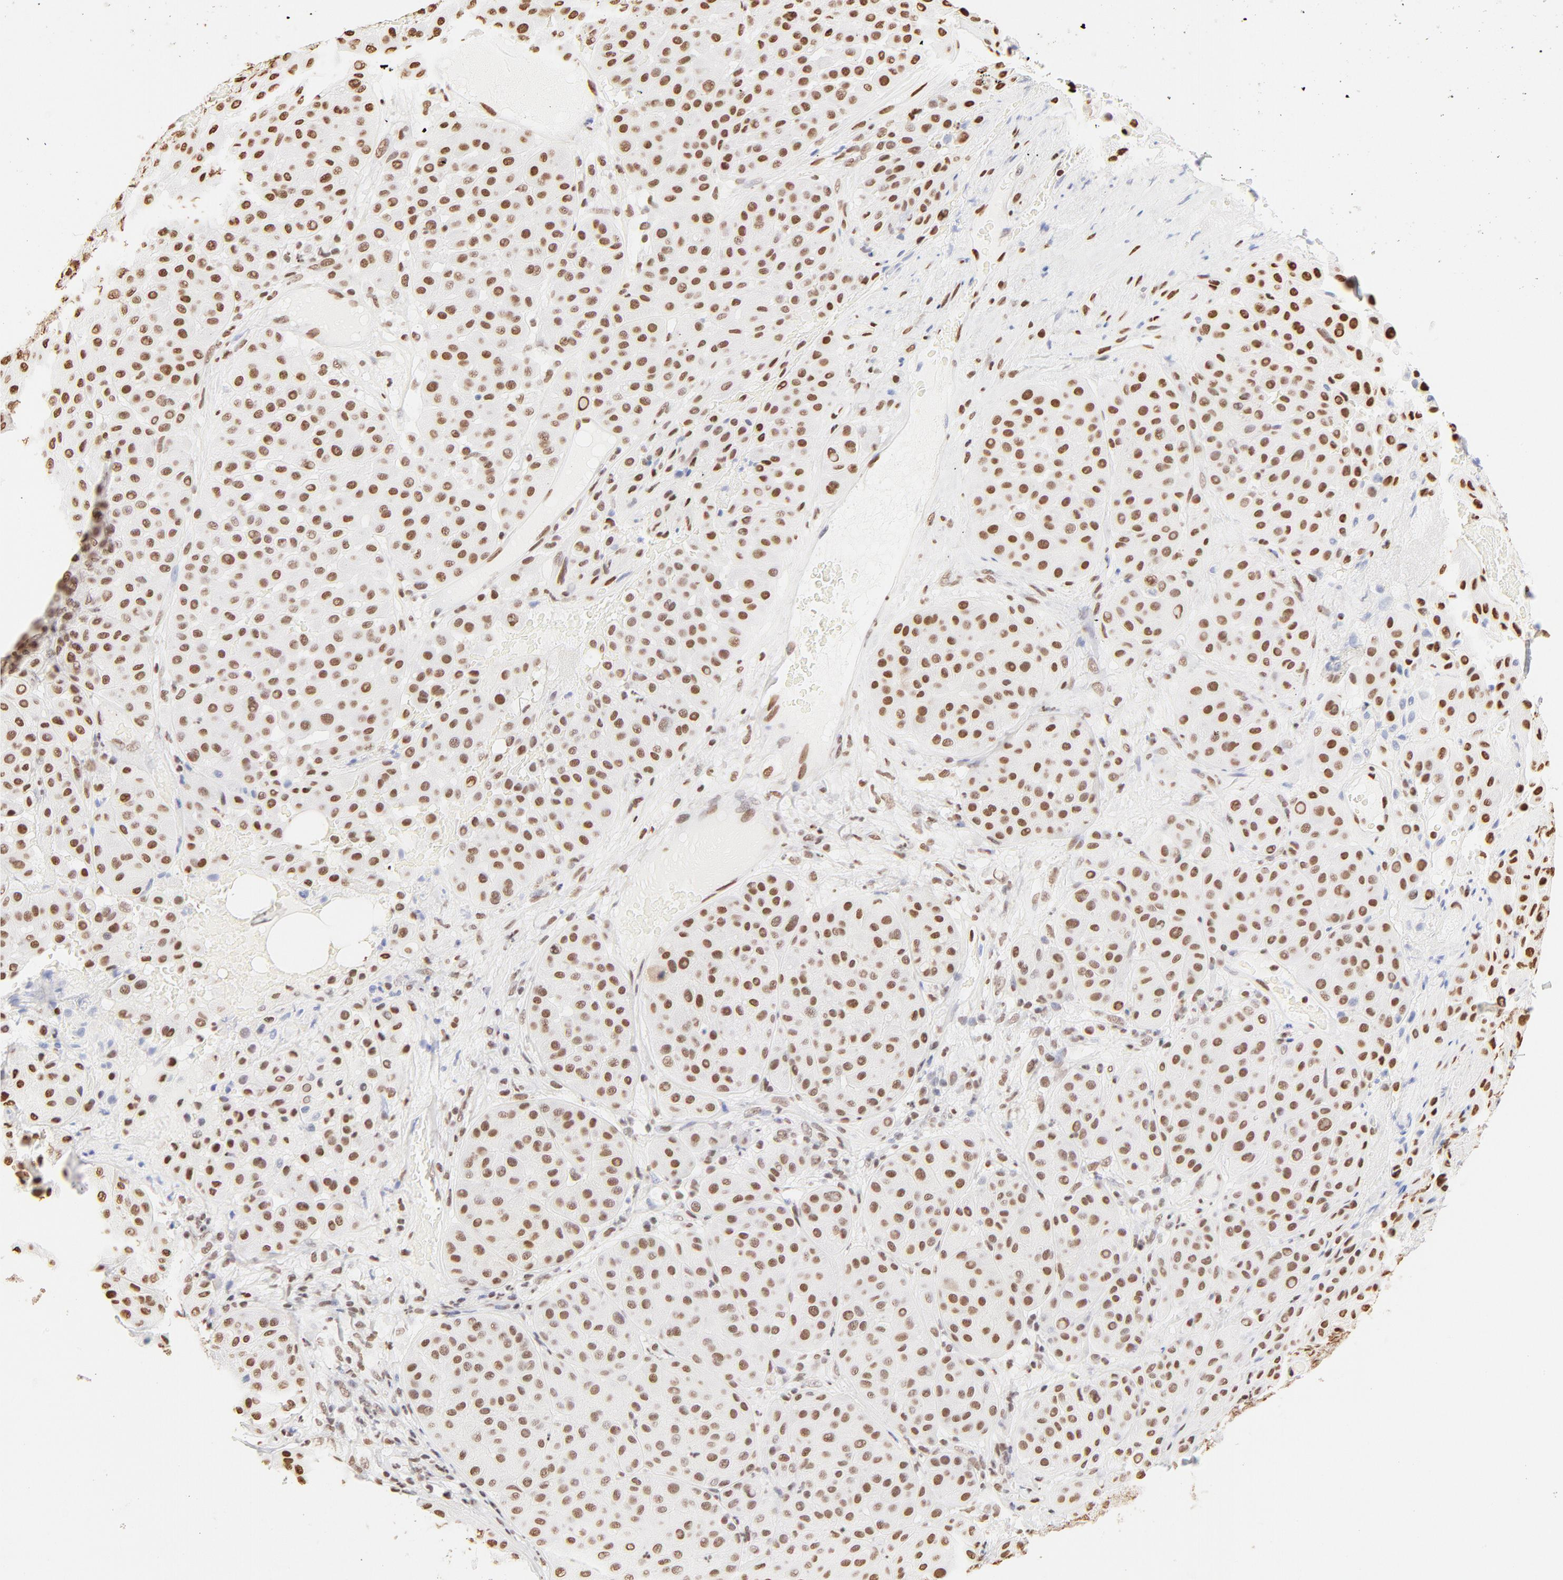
{"staining": {"intensity": "strong", "quantity": ">75%", "location": "nuclear"}, "tissue": "melanoma", "cell_type": "Tumor cells", "image_type": "cancer", "snomed": [{"axis": "morphology", "description": "Normal tissue, NOS"}, {"axis": "morphology", "description": "Malignant melanoma, Metastatic site"}, {"axis": "topography", "description": "Skin"}], "caption": "Tumor cells show high levels of strong nuclear expression in approximately >75% of cells in human melanoma. Using DAB (brown) and hematoxylin (blue) stains, captured at high magnification using brightfield microscopy.", "gene": "ZNF540", "patient": {"sex": "male", "age": 41}}